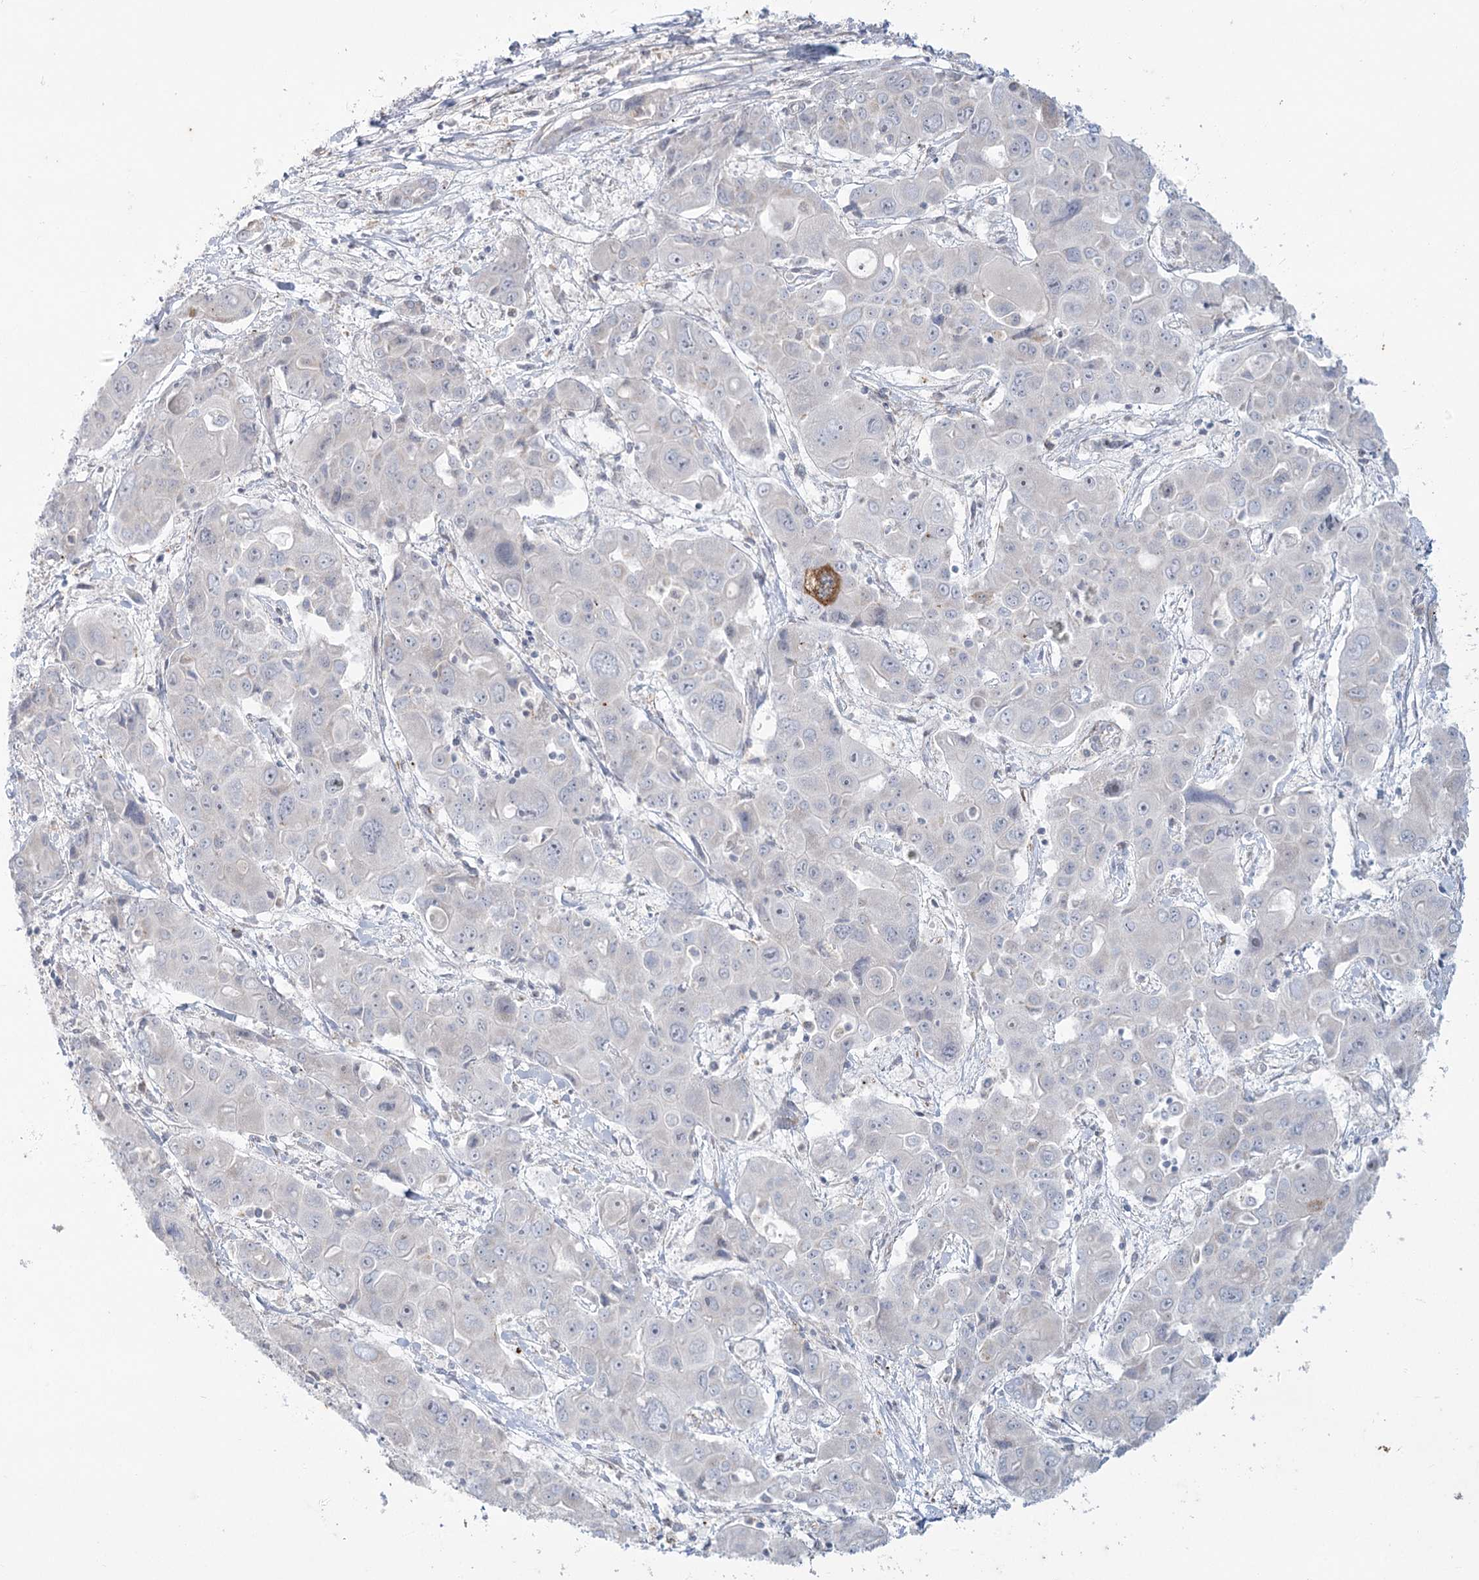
{"staining": {"intensity": "negative", "quantity": "none", "location": "none"}, "tissue": "liver cancer", "cell_type": "Tumor cells", "image_type": "cancer", "snomed": [{"axis": "morphology", "description": "Cholangiocarcinoma"}, {"axis": "topography", "description": "Liver"}], "caption": "This is a micrograph of immunohistochemistry (IHC) staining of cholangiocarcinoma (liver), which shows no staining in tumor cells. The staining is performed using DAB brown chromogen with nuclei counter-stained in using hematoxylin.", "gene": "MTG1", "patient": {"sex": "male", "age": 67}}